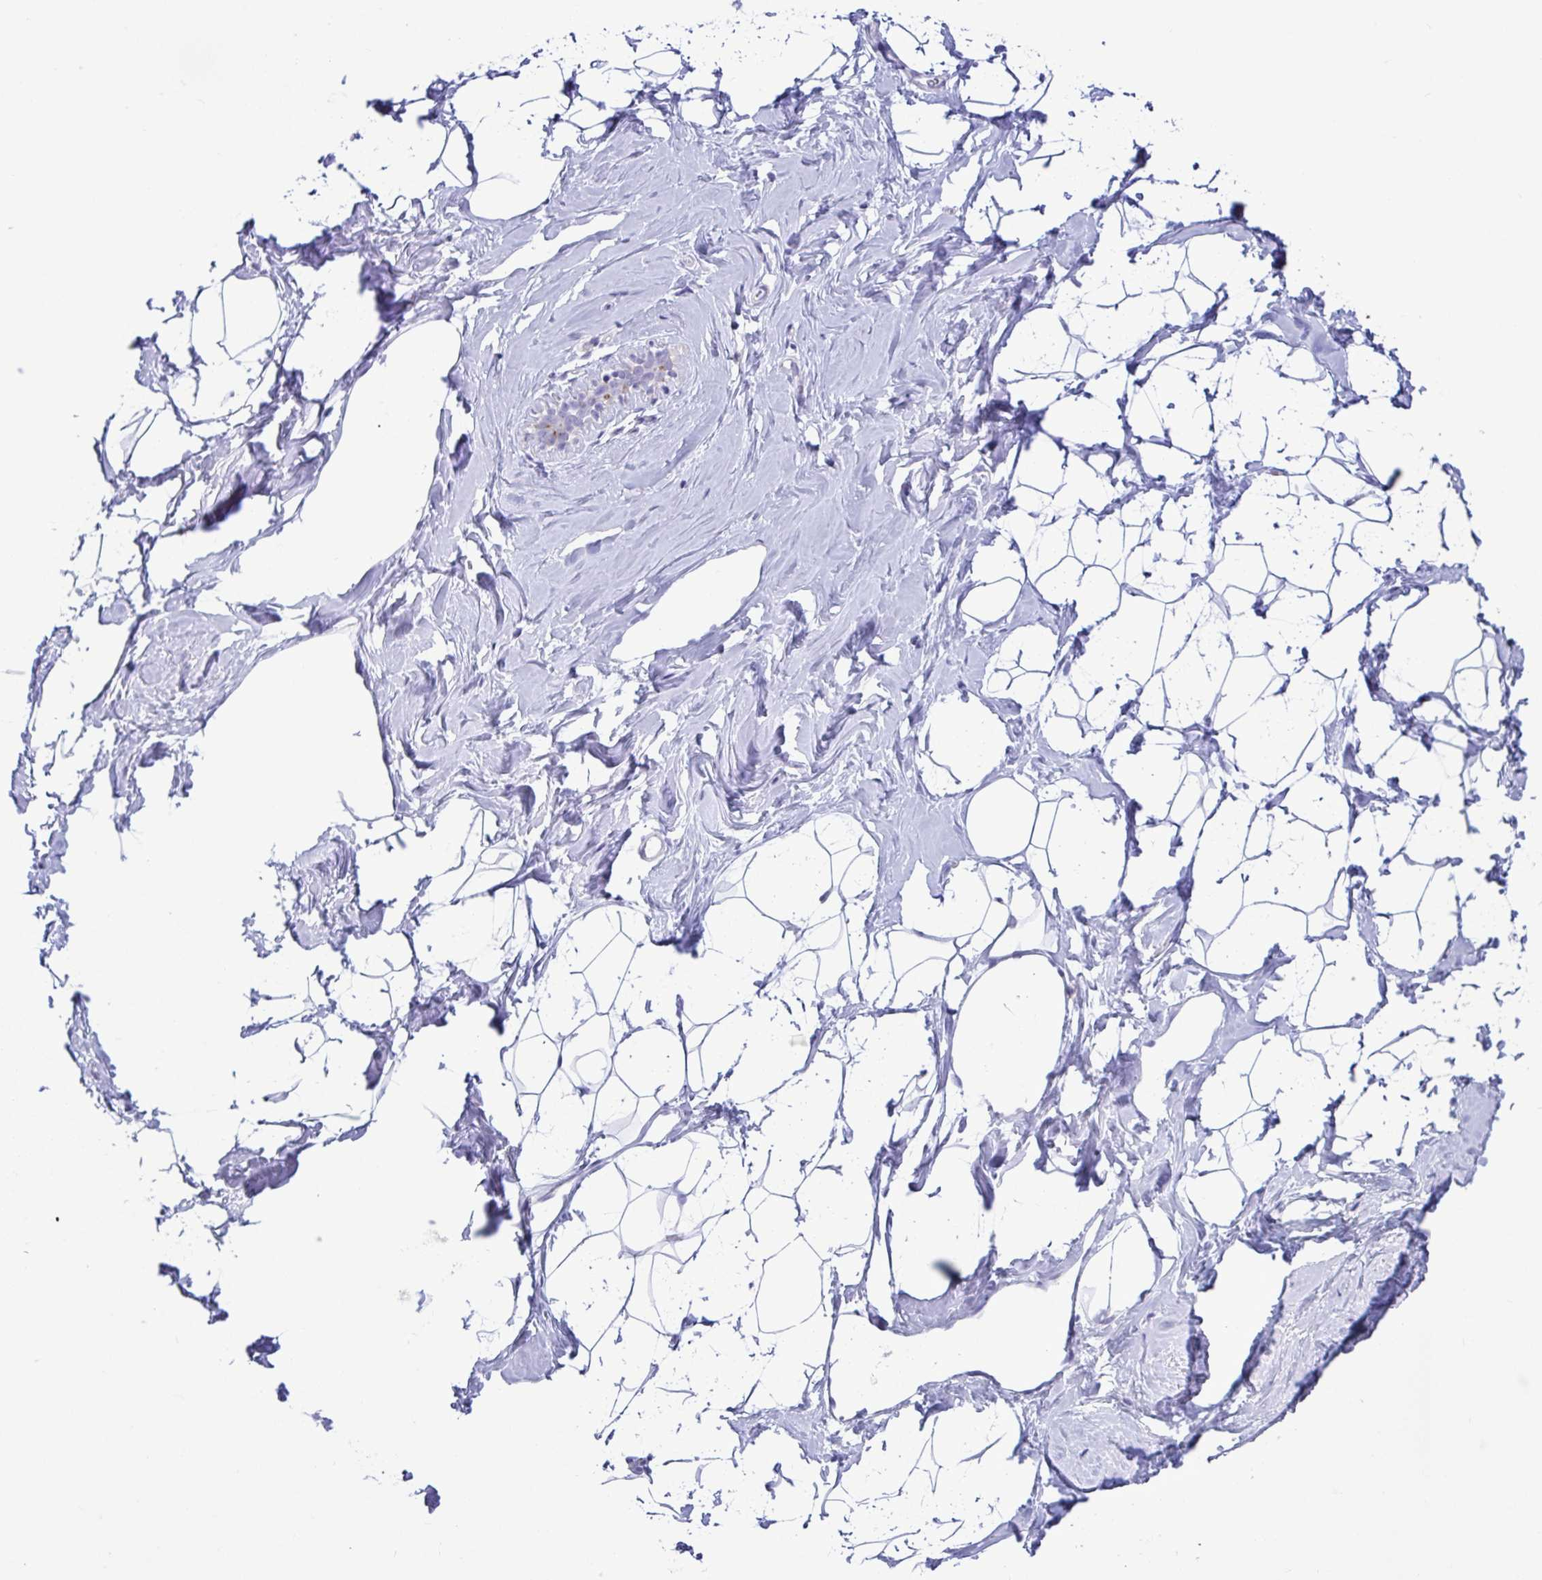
{"staining": {"intensity": "negative", "quantity": "none", "location": "none"}, "tissue": "breast", "cell_type": "Adipocytes", "image_type": "normal", "snomed": [{"axis": "morphology", "description": "Normal tissue, NOS"}, {"axis": "topography", "description": "Breast"}], "caption": "The micrograph reveals no staining of adipocytes in benign breast. (Stains: DAB immunohistochemistry with hematoxylin counter stain, Microscopy: brightfield microscopy at high magnification).", "gene": "TNNI2", "patient": {"sex": "female", "age": 32}}